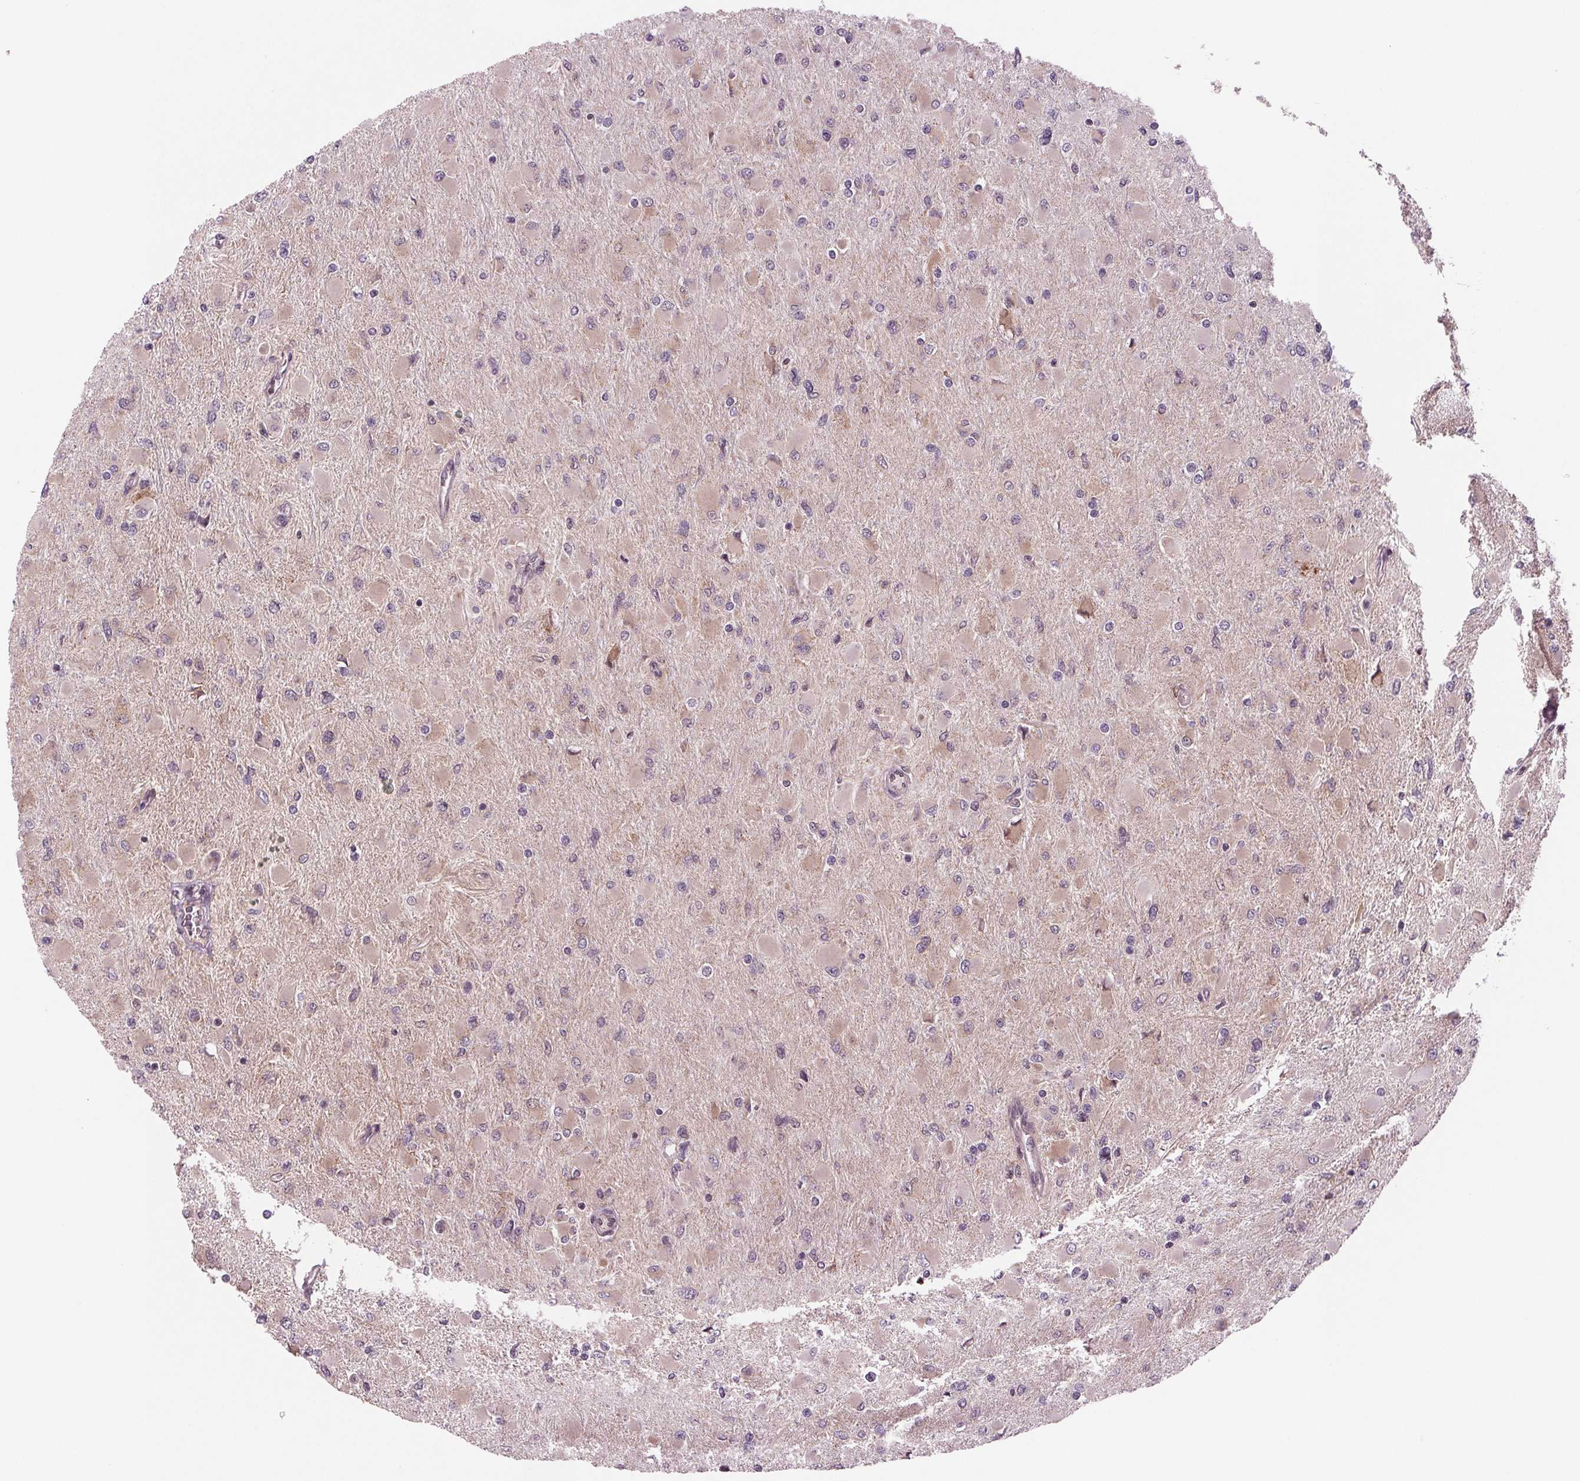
{"staining": {"intensity": "weak", "quantity": "<25%", "location": "cytoplasmic/membranous"}, "tissue": "glioma", "cell_type": "Tumor cells", "image_type": "cancer", "snomed": [{"axis": "morphology", "description": "Glioma, malignant, High grade"}, {"axis": "topography", "description": "Cerebral cortex"}], "caption": "Immunohistochemistry (IHC) photomicrograph of neoplastic tissue: human glioma stained with DAB (3,3'-diaminobenzidine) displays no significant protein expression in tumor cells.", "gene": "STAT3", "patient": {"sex": "female", "age": 36}}